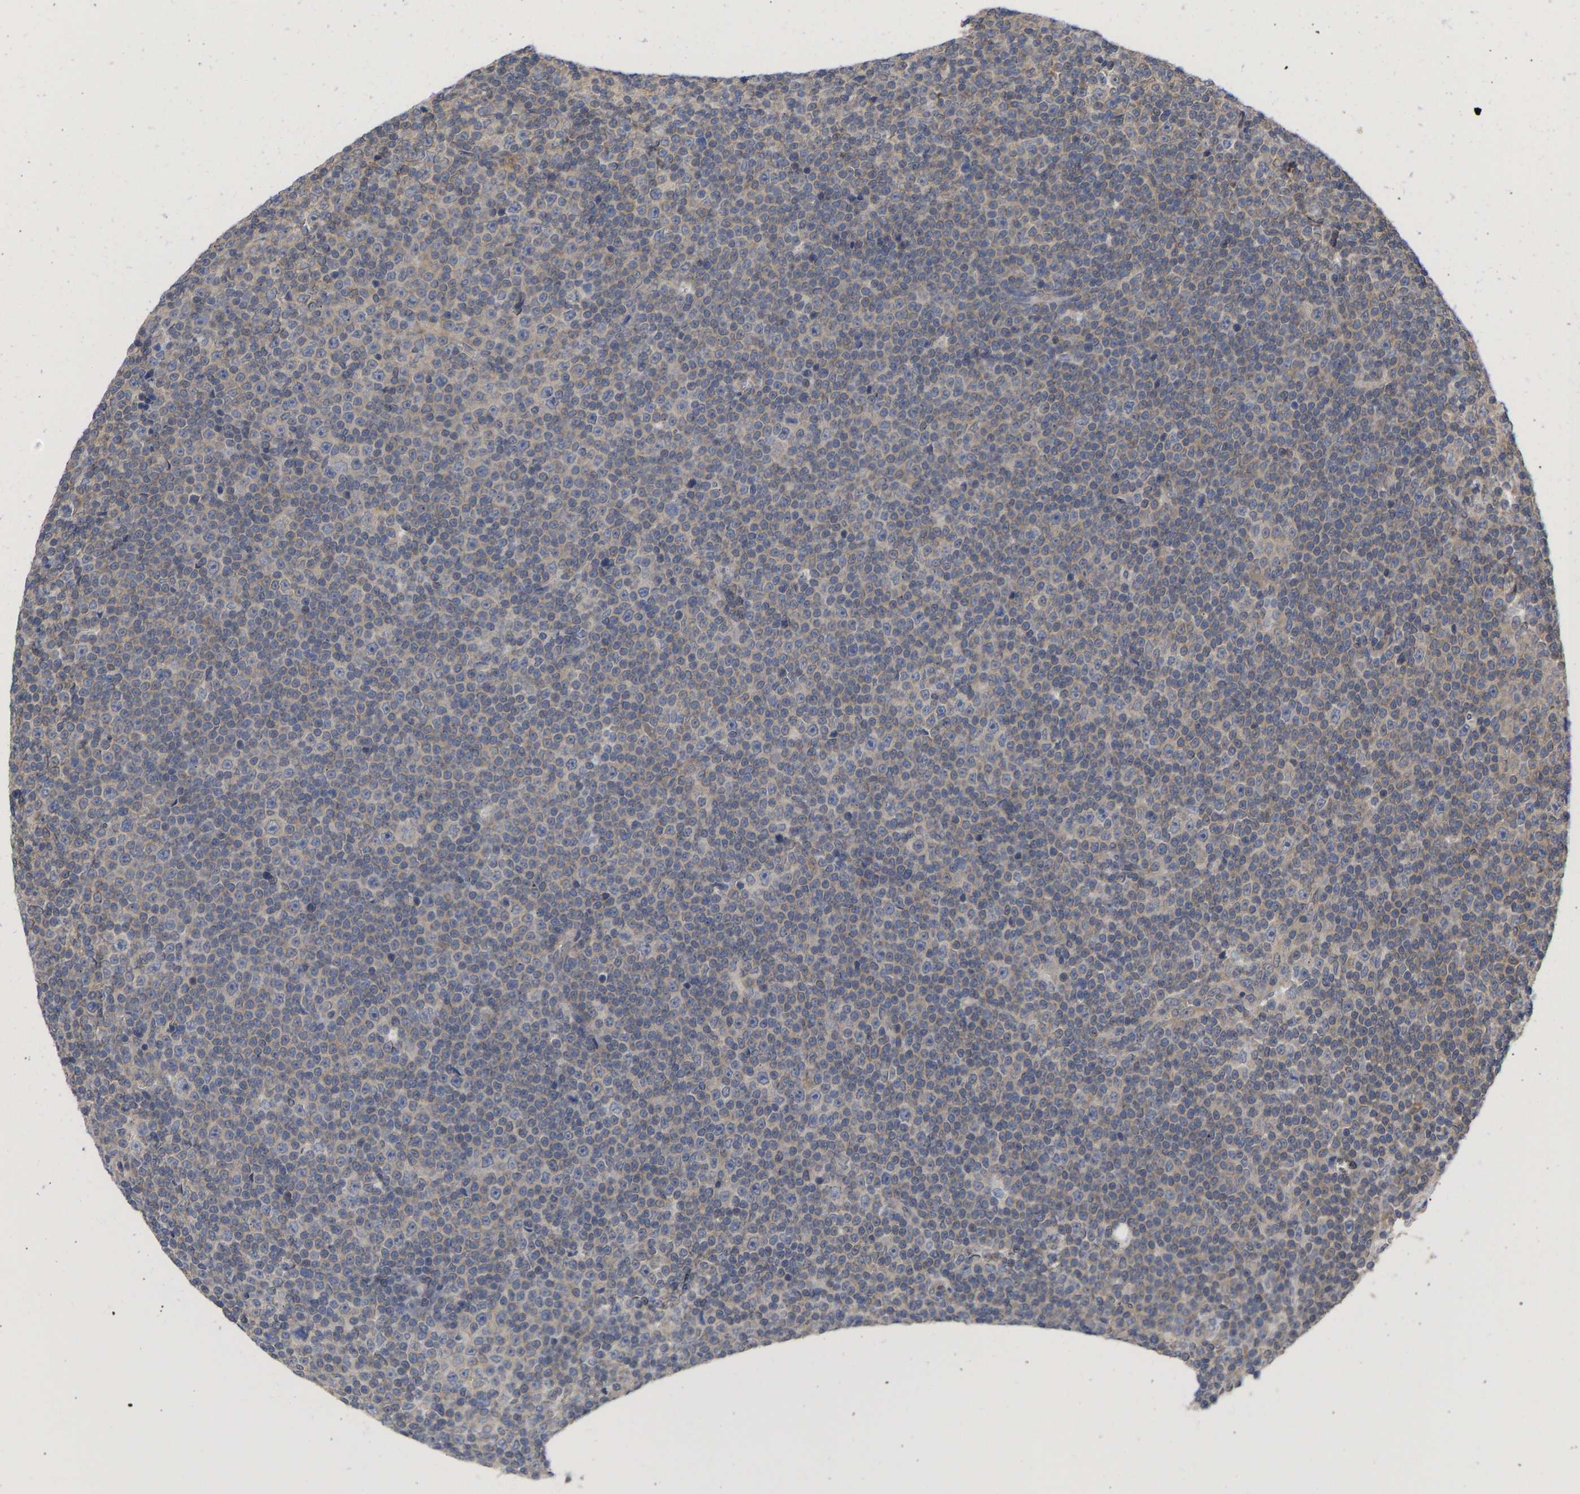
{"staining": {"intensity": "negative", "quantity": "none", "location": "none"}, "tissue": "lymphoma", "cell_type": "Tumor cells", "image_type": "cancer", "snomed": [{"axis": "morphology", "description": "Malignant lymphoma, non-Hodgkin's type, Low grade"}, {"axis": "topography", "description": "Lymph node"}], "caption": "Immunohistochemistry image of neoplastic tissue: human lymphoma stained with DAB shows no significant protein positivity in tumor cells. (Brightfield microscopy of DAB immunohistochemistry at high magnification).", "gene": "MAP2K3", "patient": {"sex": "female", "age": 67}}